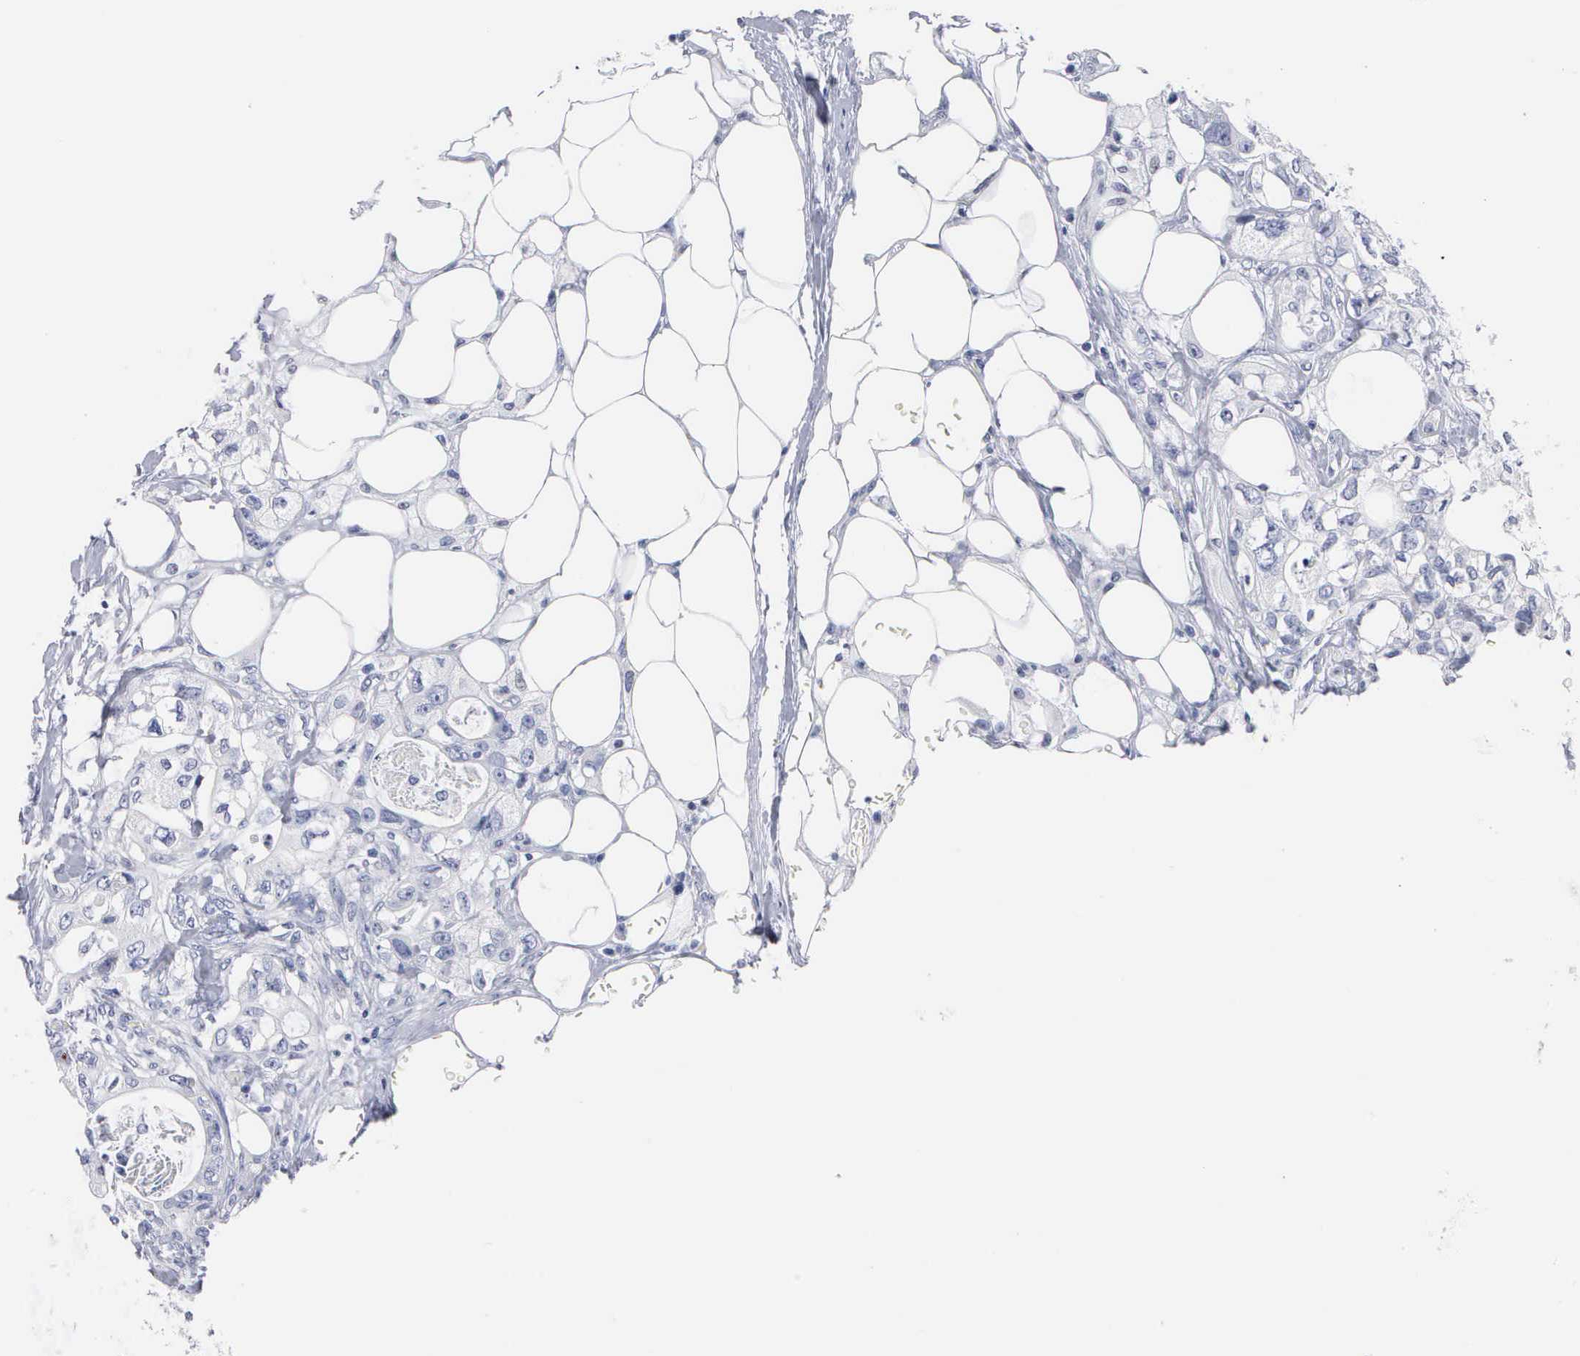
{"staining": {"intensity": "negative", "quantity": "none", "location": "none"}, "tissue": "colorectal cancer", "cell_type": "Tumor cells", "image_type": "cancer", "snomed": [{"axis": "morphology", "description": "Adenocarcinoma, NOS"}, {"axis": "topography", "description": "Rectum"}], "caption": "The immunohistochemistry photomicrograph has no significant positivity in tumor cells of colorectal adenocarcinoma tissue.", "gene": "ASPHD2", "patient": {"sex": "female", "age": 57}}